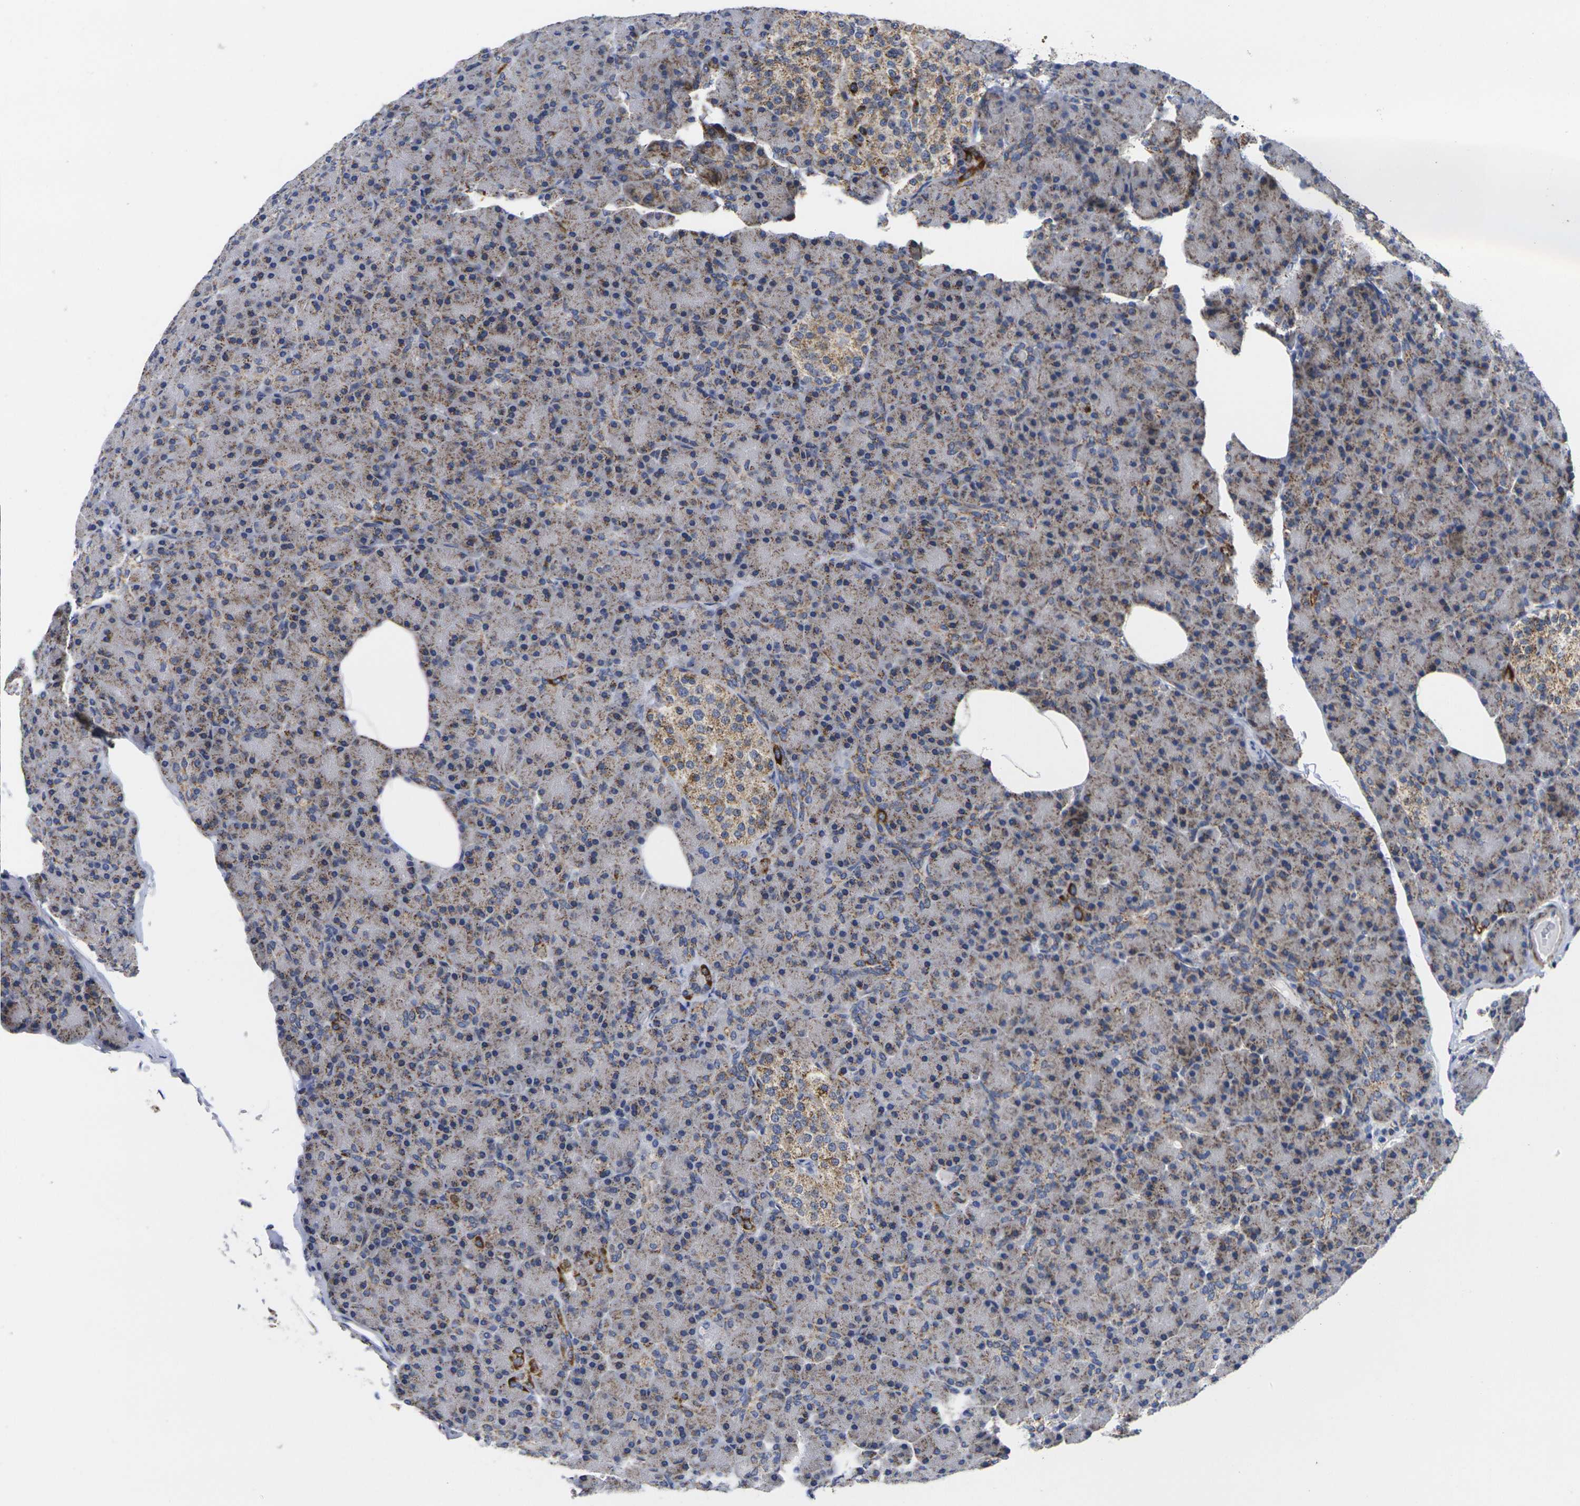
{"staining": {"intensity": "moderate", "quantity": "25%-75%", "location": "cytoplasmic/membranous"}, "tissue": "pancreas", "cell_type": "Exocrine glandular cells", "image_type": "normal", "snomed": [{"axis": "morphology", "description": "Normal tissue, NOS"}, {"axis": "topography", "description": "Pancreas"}], "caption": "Moderate cytoplasmic/membranous staining is seen in about 25%-75% of exocrine glandular cells in benign pancreas.", "gene": "P2RY11", "patient": {"sex": "female", "age": 43}}